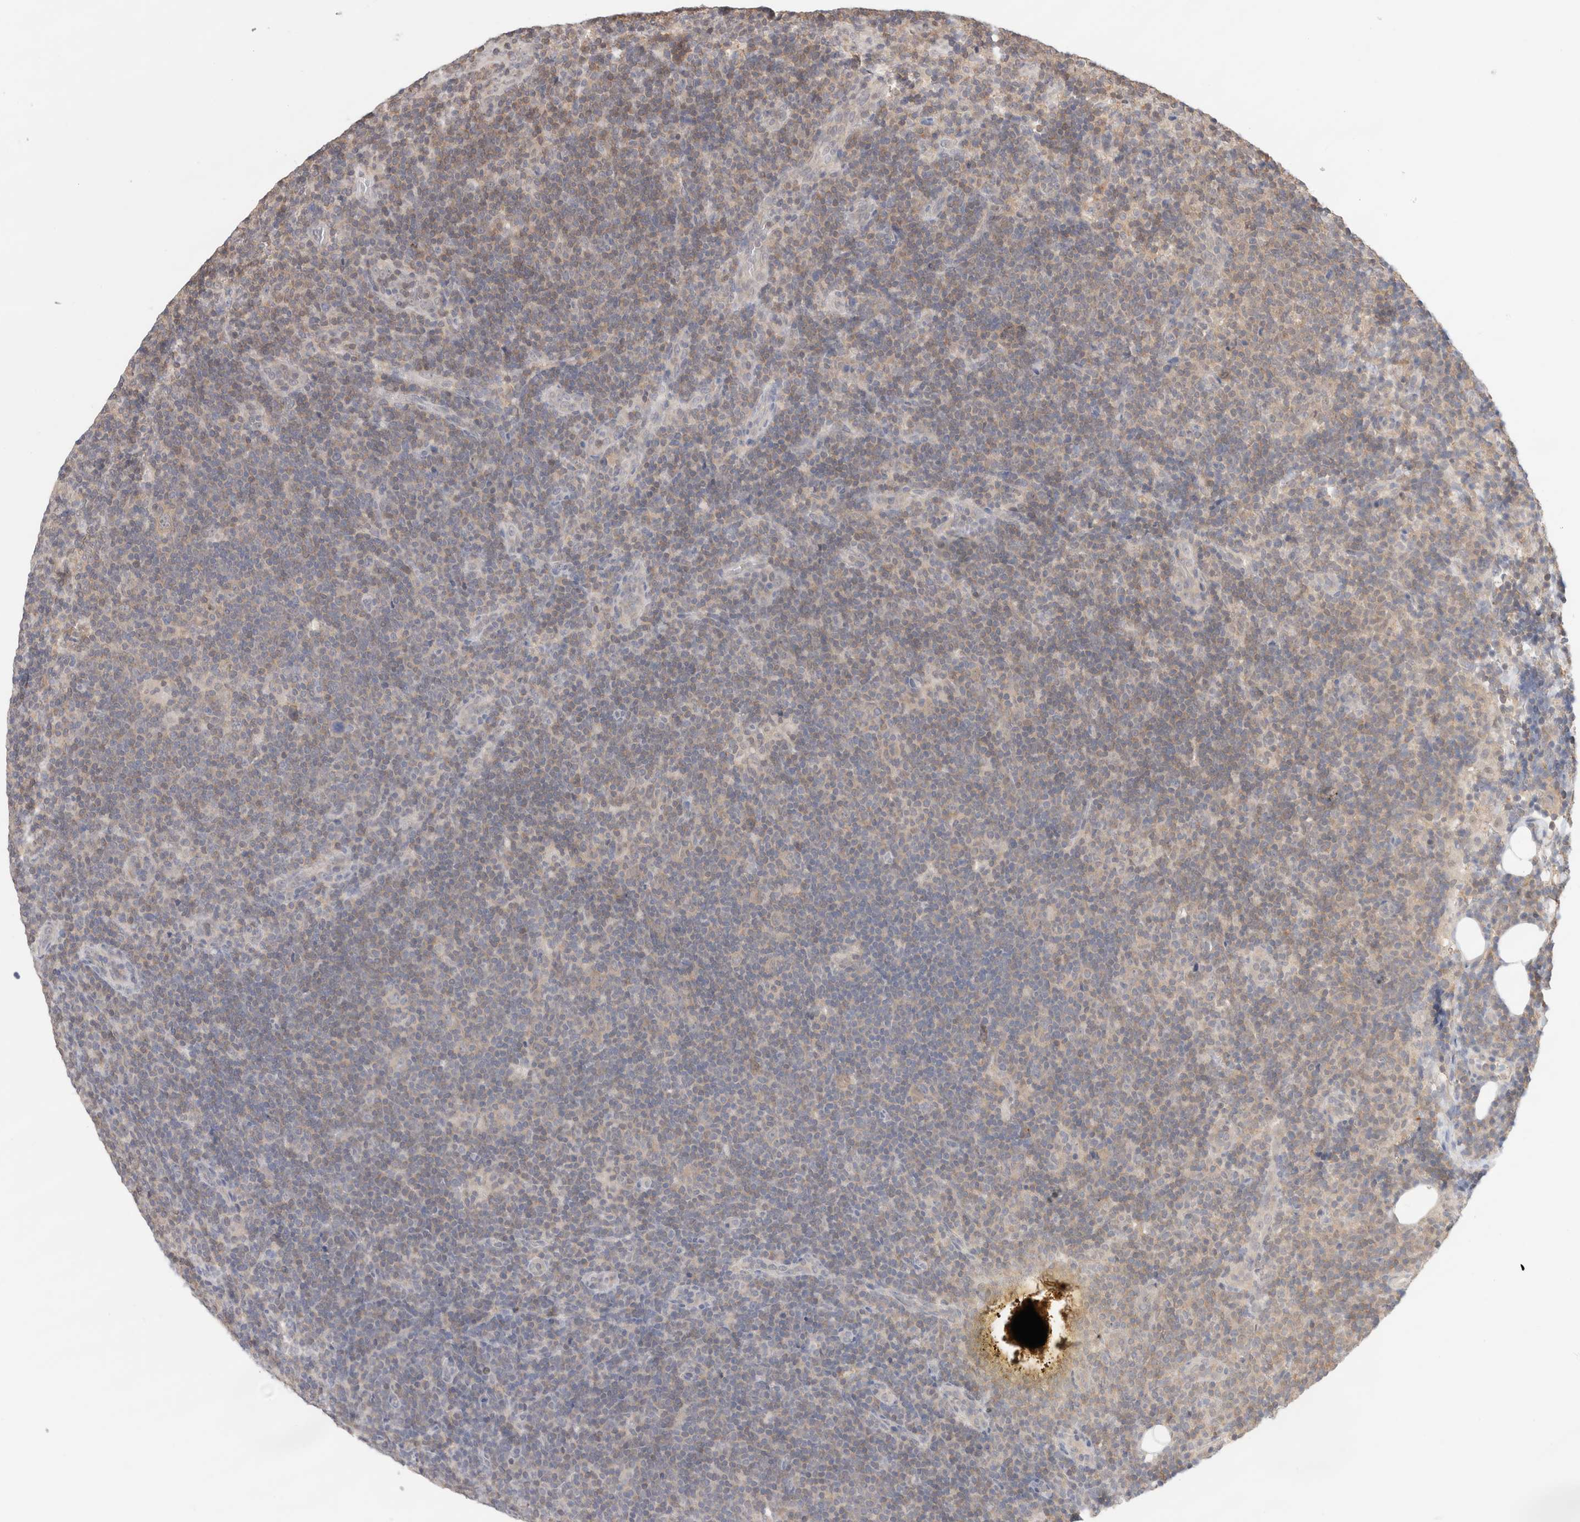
{"staining": {"intensity": "negative", "quantity": "none", "location": "none"}, "tissue": "lymphoma", "cell_type": "Tumor cells", "image_type": "cancer", "snomed": [{"axis": "morphology", "description": "Hodgkin's disease, NOS"}, {"axis": "topography", "description": "Lymph node"}], "caption": "This is an IHC micrograph of lymphoma. There is no staining in tumor cells.", "gene": "C17orf97", "patient": {"sex": "female", "age": 57}}